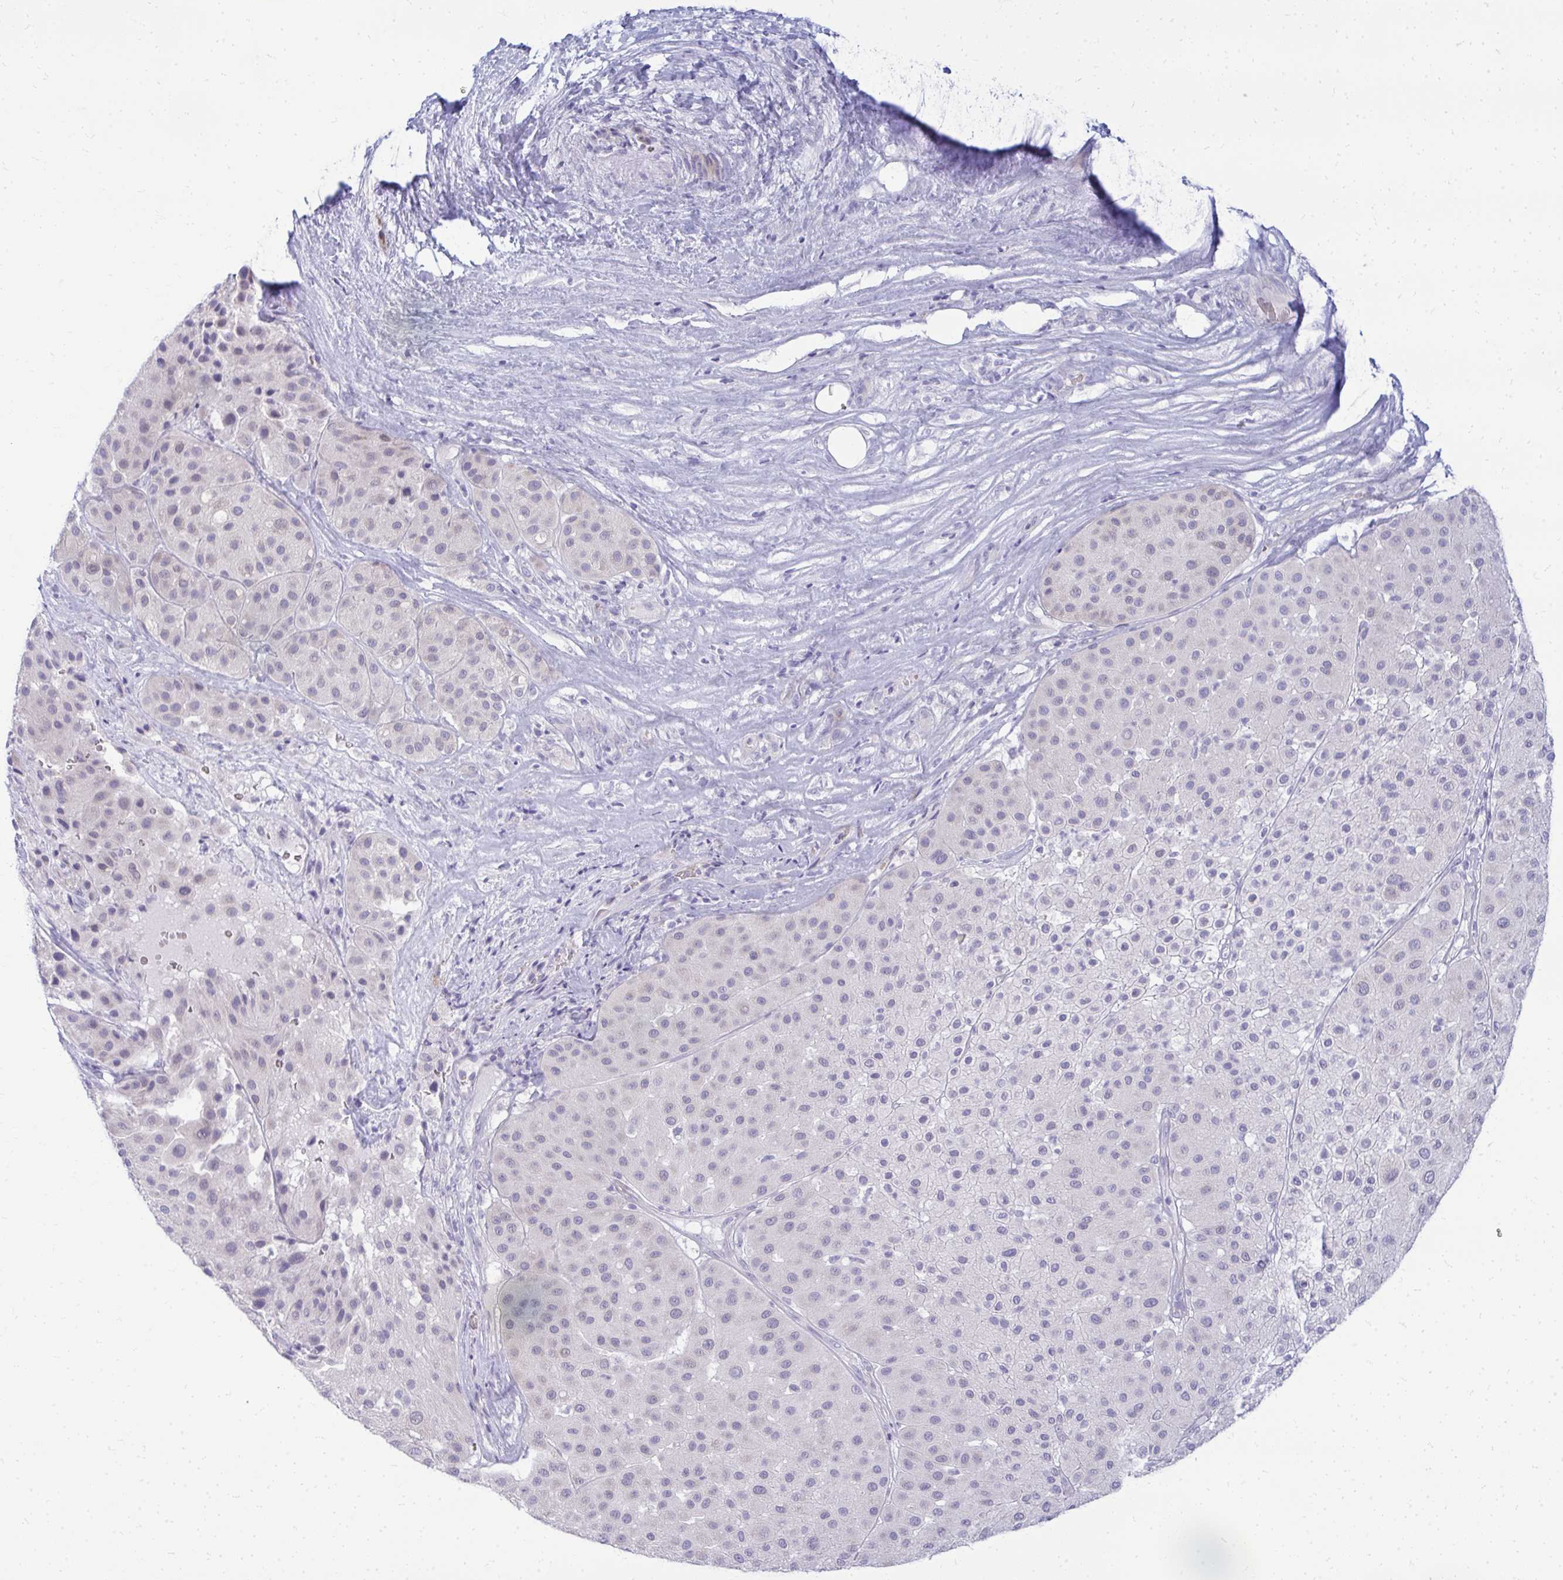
{"staining": {"intensity": "negative", "quantity": "none", "location": "none"}, "tissue": "melanoma", "cell_type": "Tumor cells", "image_type": "cancer", "snomed": [{"axis": "morphology", "description": "Malignant melanoma, Metastatic site"}, {"axis": "topography", "description": "Smooth muscle"}], "caption": "Immunohistochemistry photomicrograph of neoplastic tissue: malignant melanoma (metastatic site) stained with DAB shows no significant protein positivity in tumor cells.", "gene": "TSPEAR", "patient": {"sex": "male", "age": 41}}